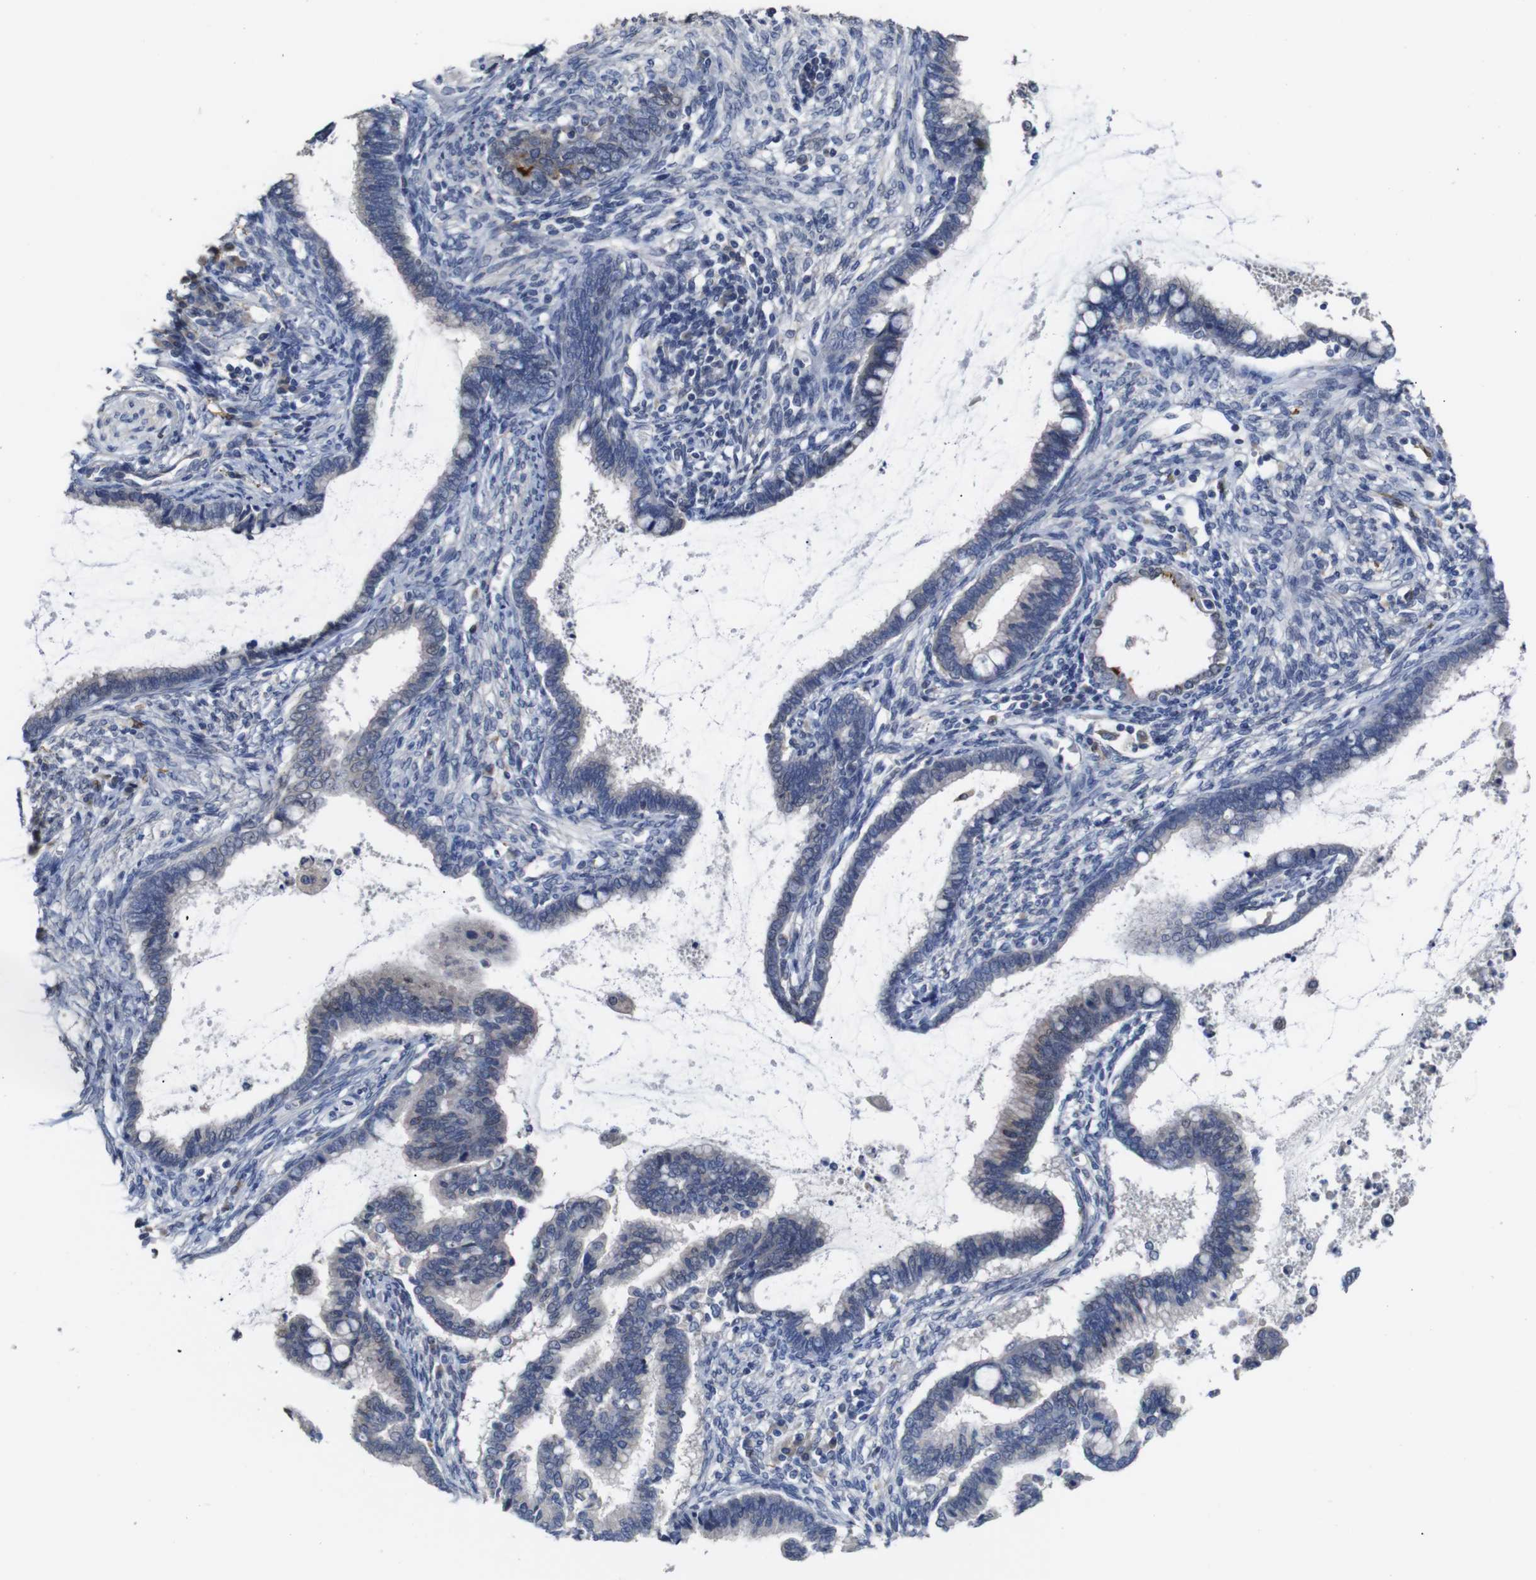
{"staining": {"intensity": "weak", "quantity": "<25%", "location": "cytoplasmic/membranous"}, "tissue": "cervical cancer", "cell_type": "Tumor cells", "image_type": "cancer", "snomed": [{"axis": "morphology", "description": "Adenocarcinoma, NOS"}, {"axis": "topography", "description": "Cervix"}], "caption": "A photomicrograph of human cervical cancer is negative for staining in tumor cells.", "gene": "TCEAL9", "patient": {"sex": "female", "age": 44}}